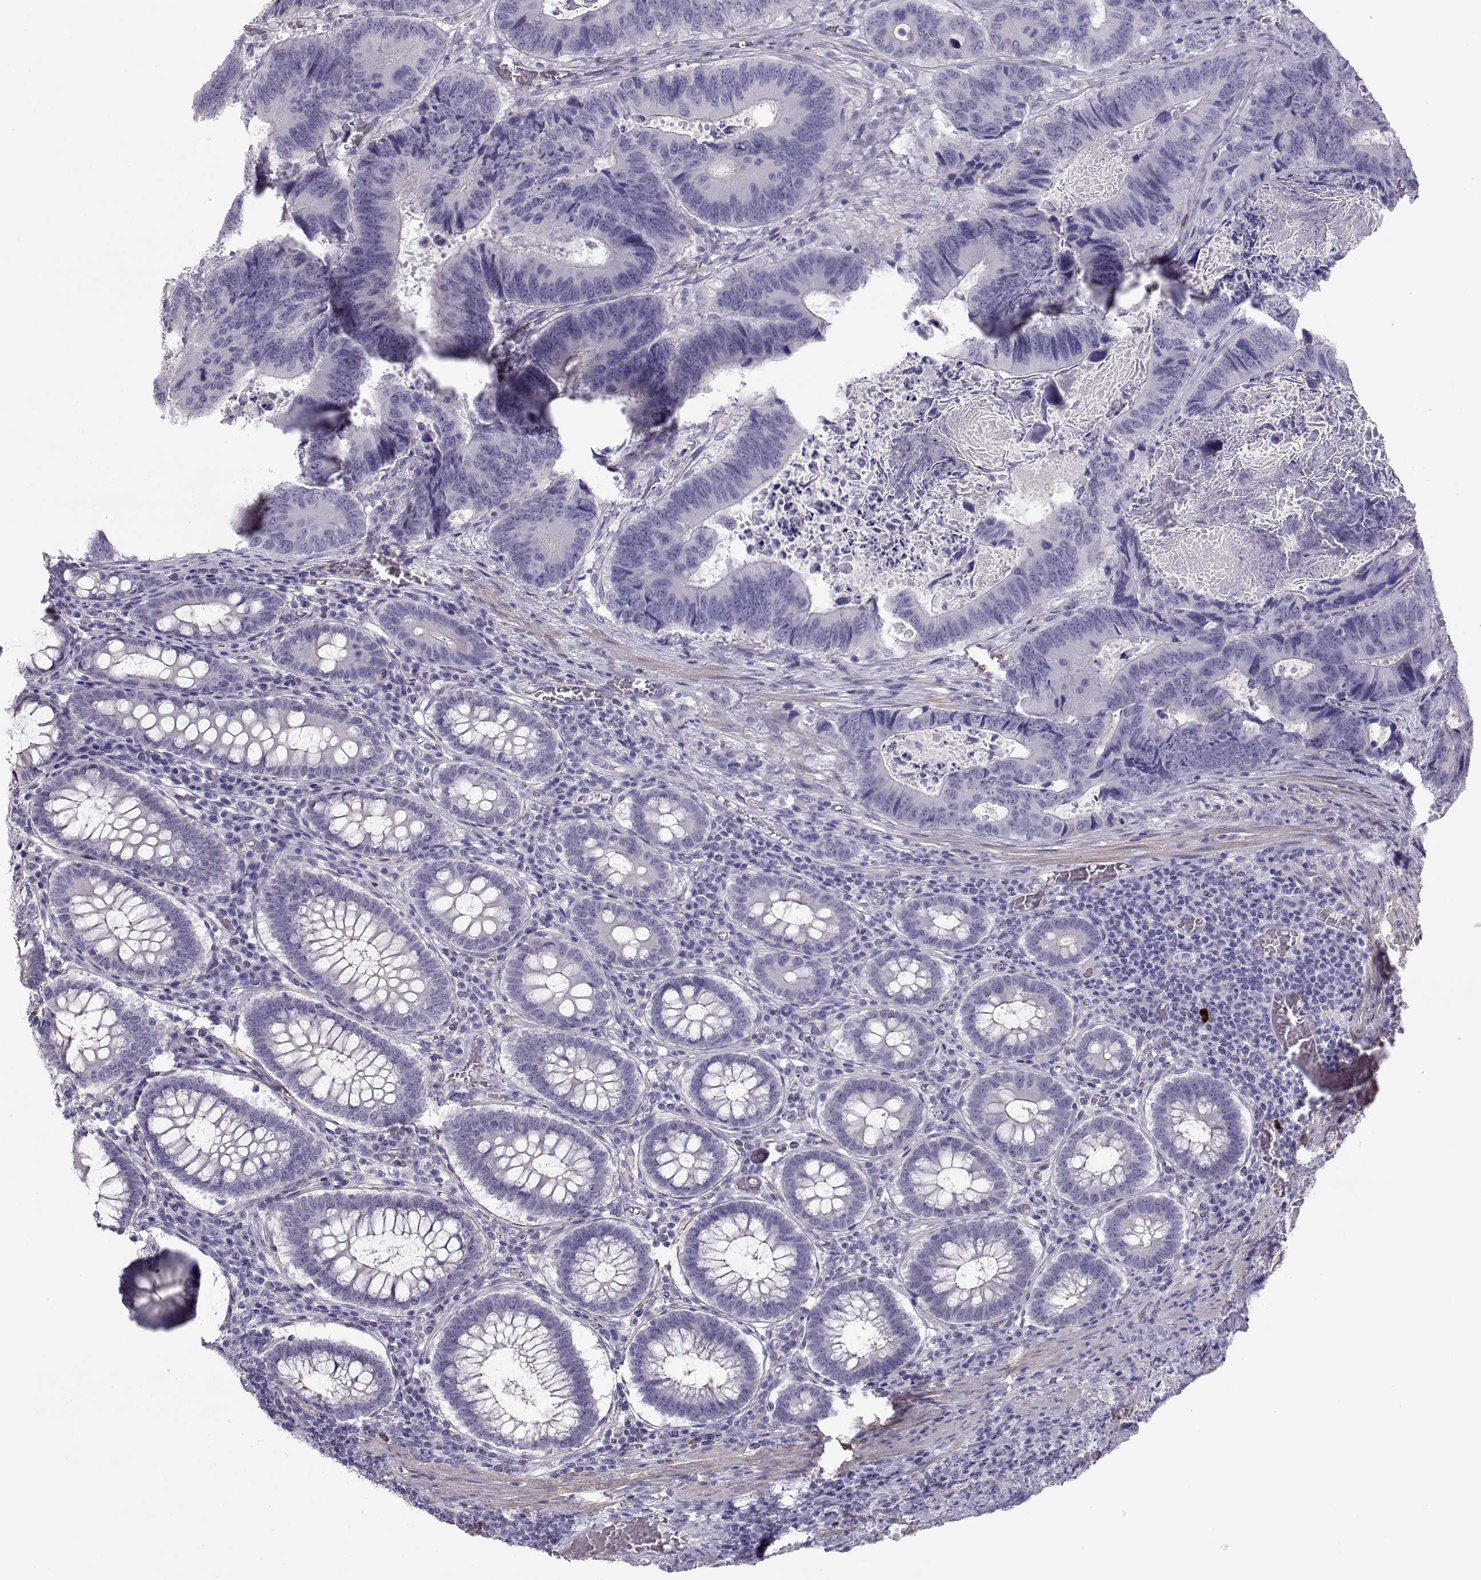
{"staining": {"intensity": "negative", "quantity": "none", "location": "none"}, "tissue": "colorectal cancer", "cell_type": "Tumor cells", "image_type": "cancer", "snomed": [{"axis": "morphology", "description": "Adenocarcinoma, NOS"}, {"axis": "topography", "description": "Colon"}], "caption": "Immunohistochemical staining of human adenocarcinoma (colorectal) shows no significant expression in tumor cells.", "gene": "SLITRK3", "patient": {"sex": "female", "age": 82}}